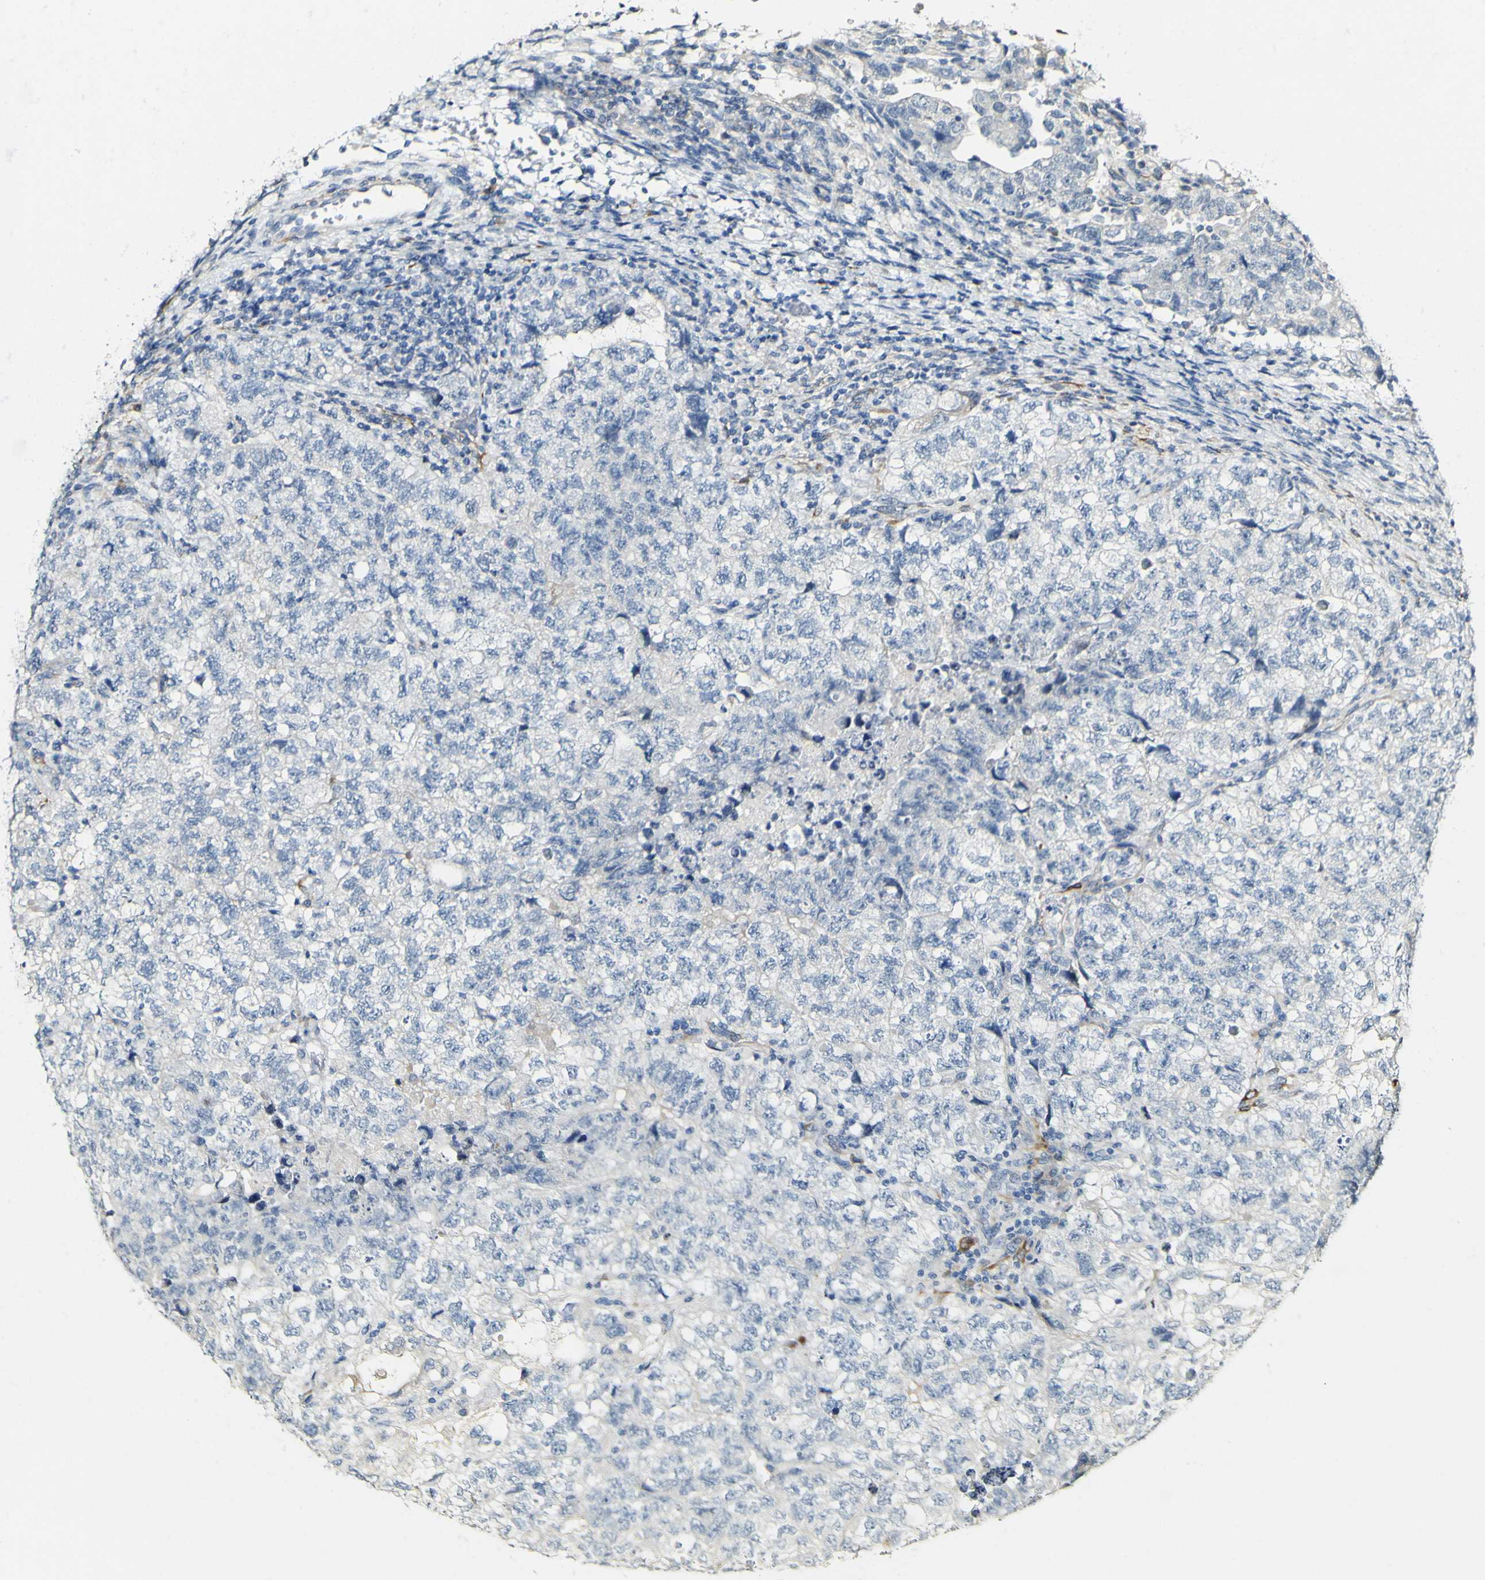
{"staining": {"intensity": "negative", "quantity": "none", "location": "none"}, "tissue": "testis cancer", "cell_type": "Tumor cells", "image_type": "cancer", "snomed": [{"axis": "morphology", "description": "Carcinoma, Embryonal, NOS"}, {"axis": "topography", "description": "Testis"}], "caption": "Photomicrograph shows no protein expression in tumor cells of testis cancer (embryonal carcinoma) tissue.", "gene": "FMO3", "patient": {"sex": "male", "age": 36}}